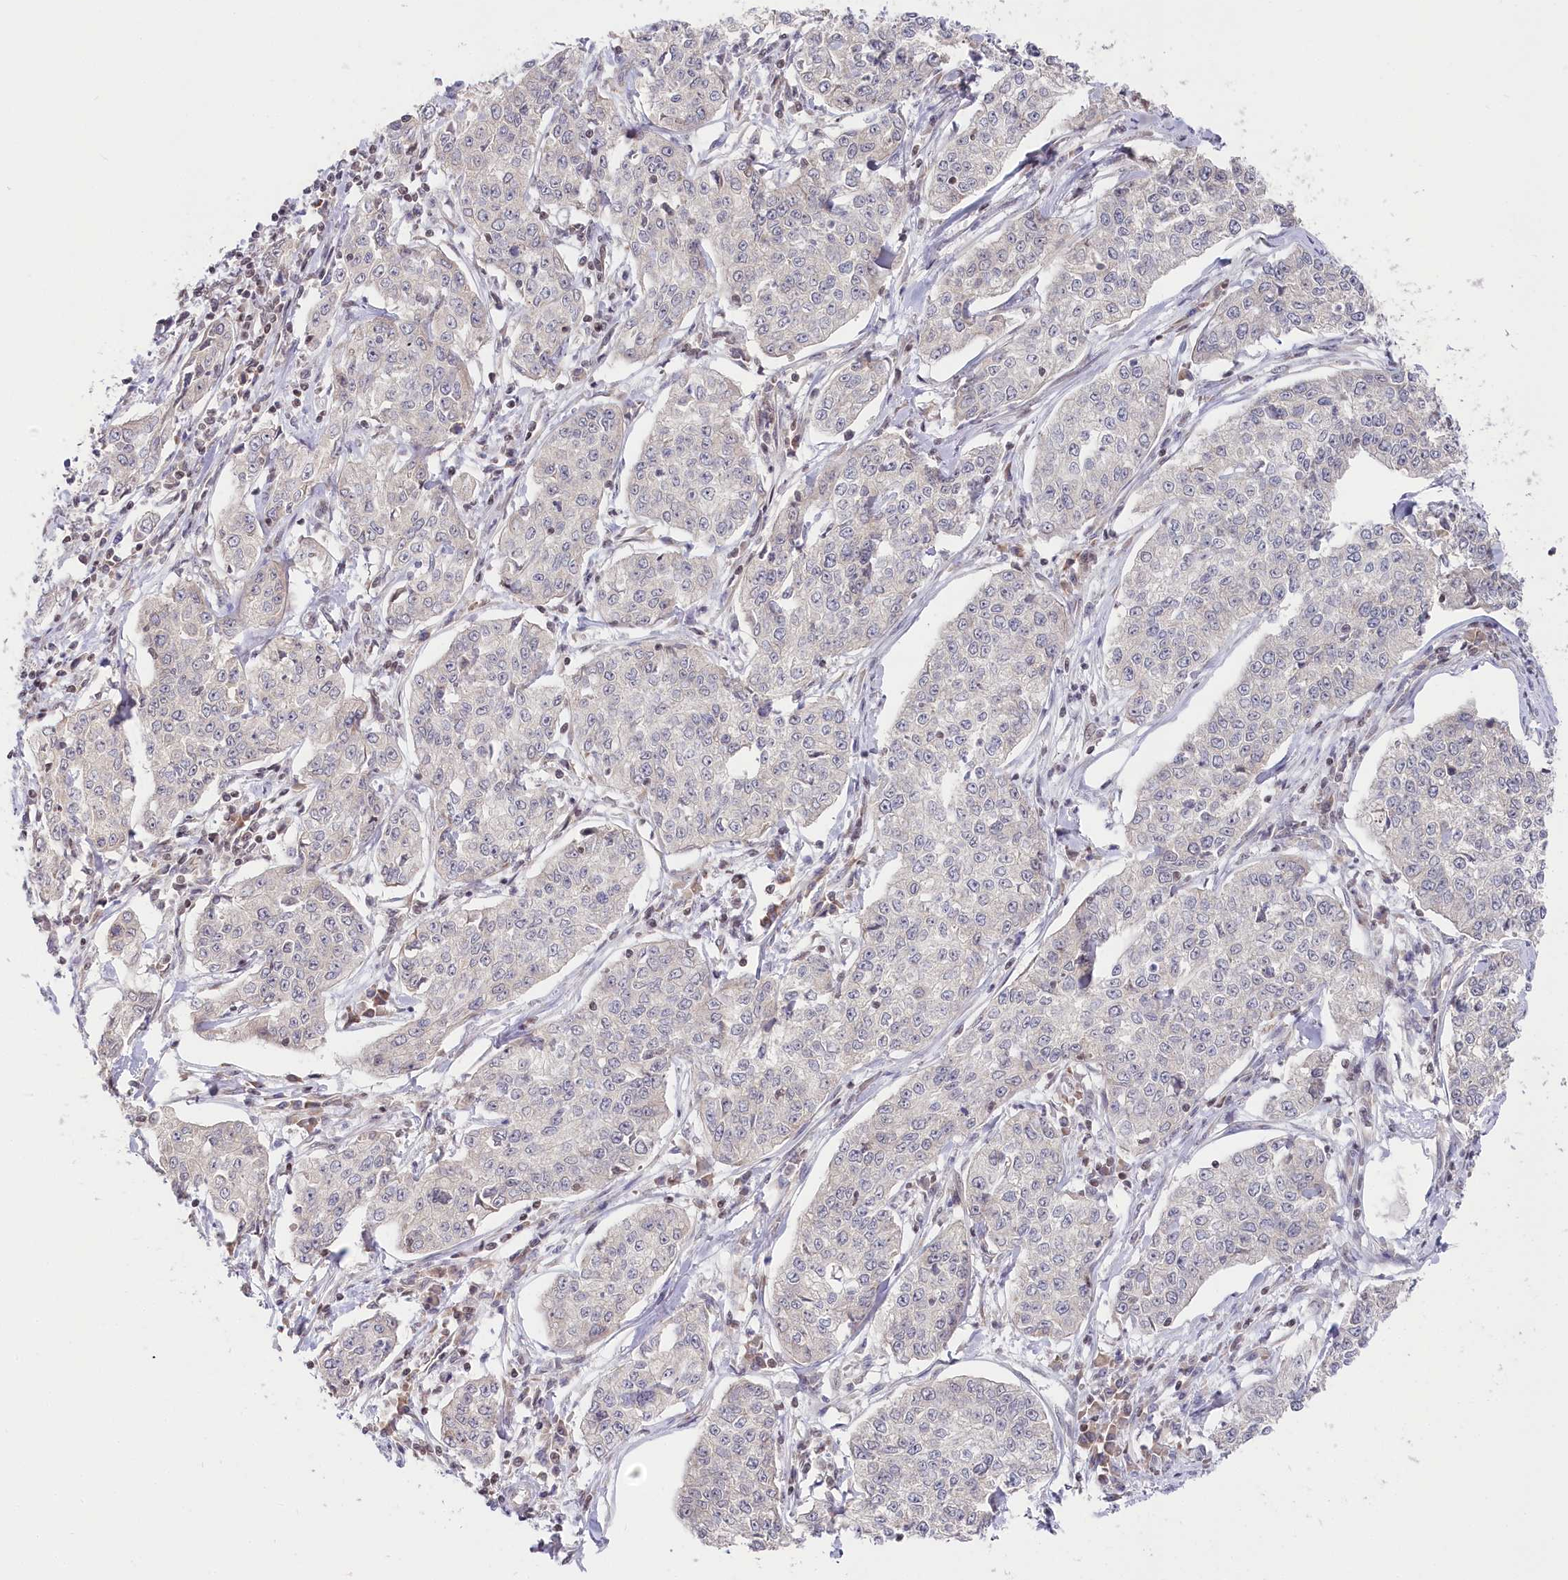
{"staining": {"intensity": "negative", "quantity": "none", "location": "none"}, "tissue": "cervical cancer", "cell_type": "Tumor cells", "image_type": "cancer", "snomed": [{"axis": "morphology", "description": "Squamous cell carcinoma, NOS"}, {"axis": "topography", "description": "Cervix"}], "caption": "Tumor cells are negative for protein expression in human cervical squamous cell carcinoma.", "gene": "CGGBP1", "patient": {"sex": "female", "age": 35}}